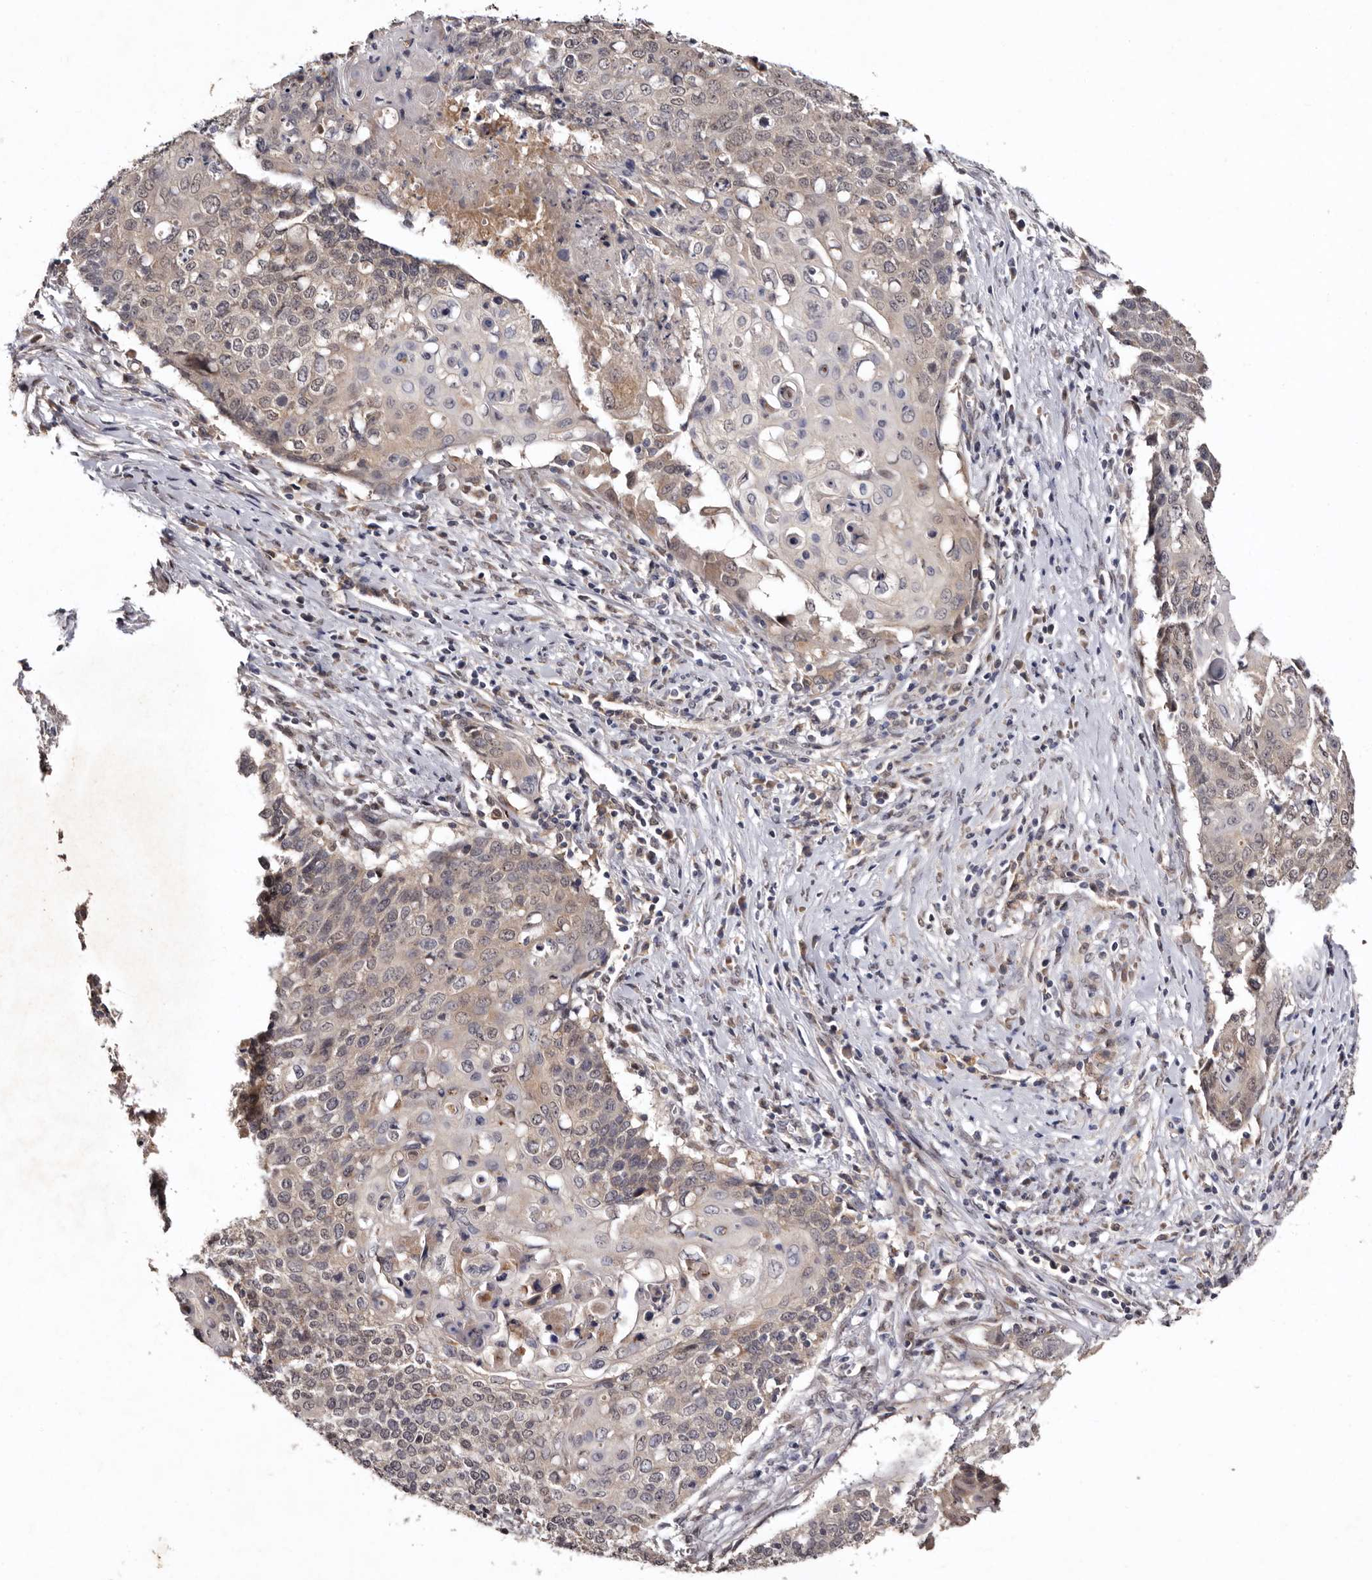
{"staining": {"intensity": "weak", "quantity": "<25%", "location": "cytoplasmic/membranous"}, "tissue": "cervical cancer", "cell_type": "Tumor cells", "image_type": "cancer", "snomed": [{"axis": "morphology", "description": "Squamous cell carcinoma, NOS"}, {"axis": "topography", "description": "Cervix"}], "caption": "IHC histopathology image of neoplastic tissue: cervical cancer (squamous cell carcinoma) stained with DAB demonstrates no significant protein expression in tumor cells. The staining is performed using DAB (3,3'-diaminobenzidine) brown chromogen with nuclei counter-stained in using hematoxylin.", "gene": "FAM91A1", "patient": {"sex": "female", "age": 39}}